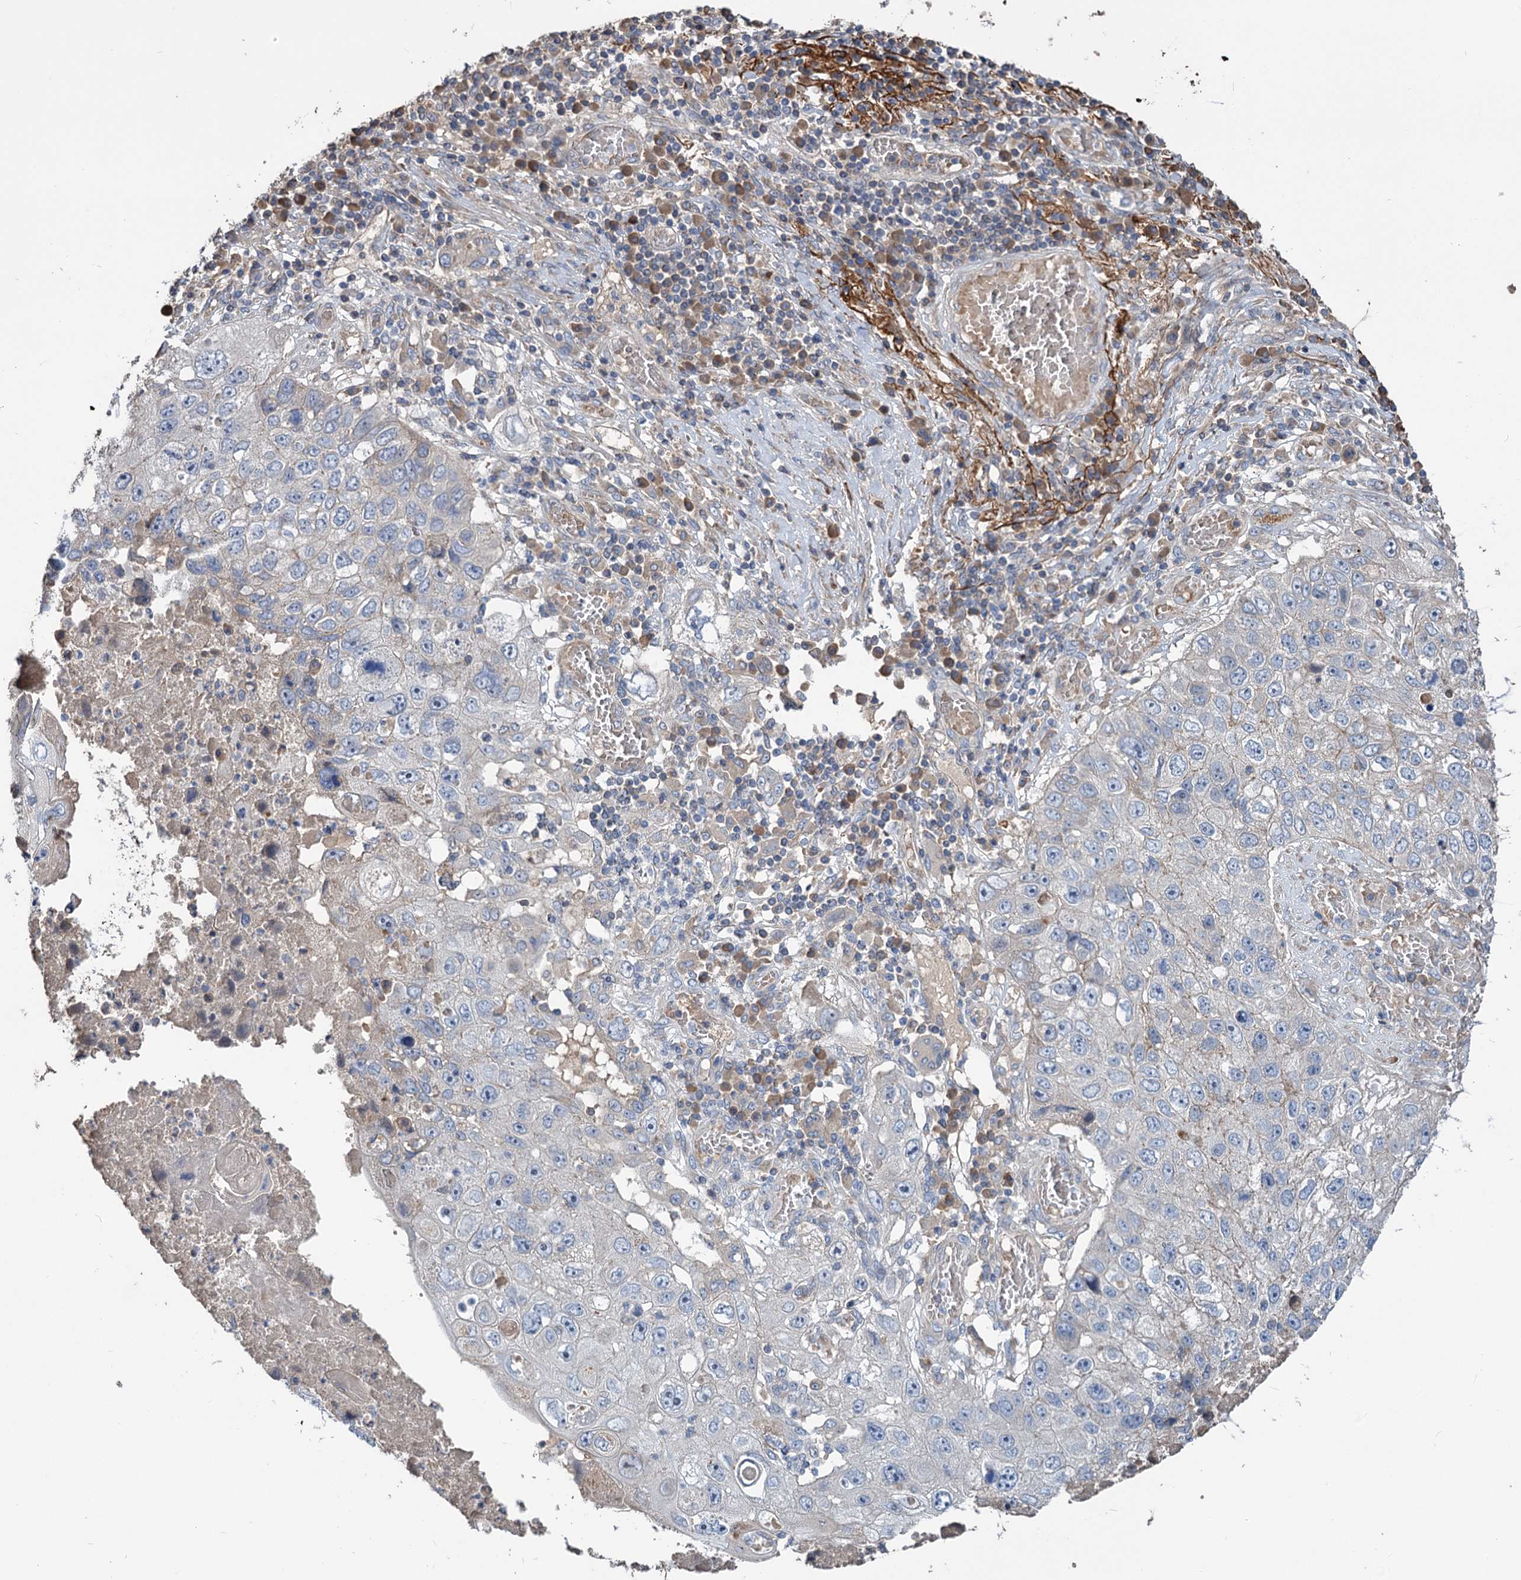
{"staining": {"intensity": "negative", "quantity": "none", "location": "none"}, "tissue": "lung cancer", "cell_type": "Tumor cells", "image_type": "cancer", "snomed": [{"axis": "morphology", "description": "Squamous cell carcinoma, NOS"}, {"axis": "topography", "description": "Lung"}], "caption": "High power microscopy photomicrograph of an immunohistochemistry histopathology image of squamous cell carcinoma (lung), revealing no significant positivity in tumor cells.", "gene": "URAD", "patient": {"sex": "male", "age": 61}}